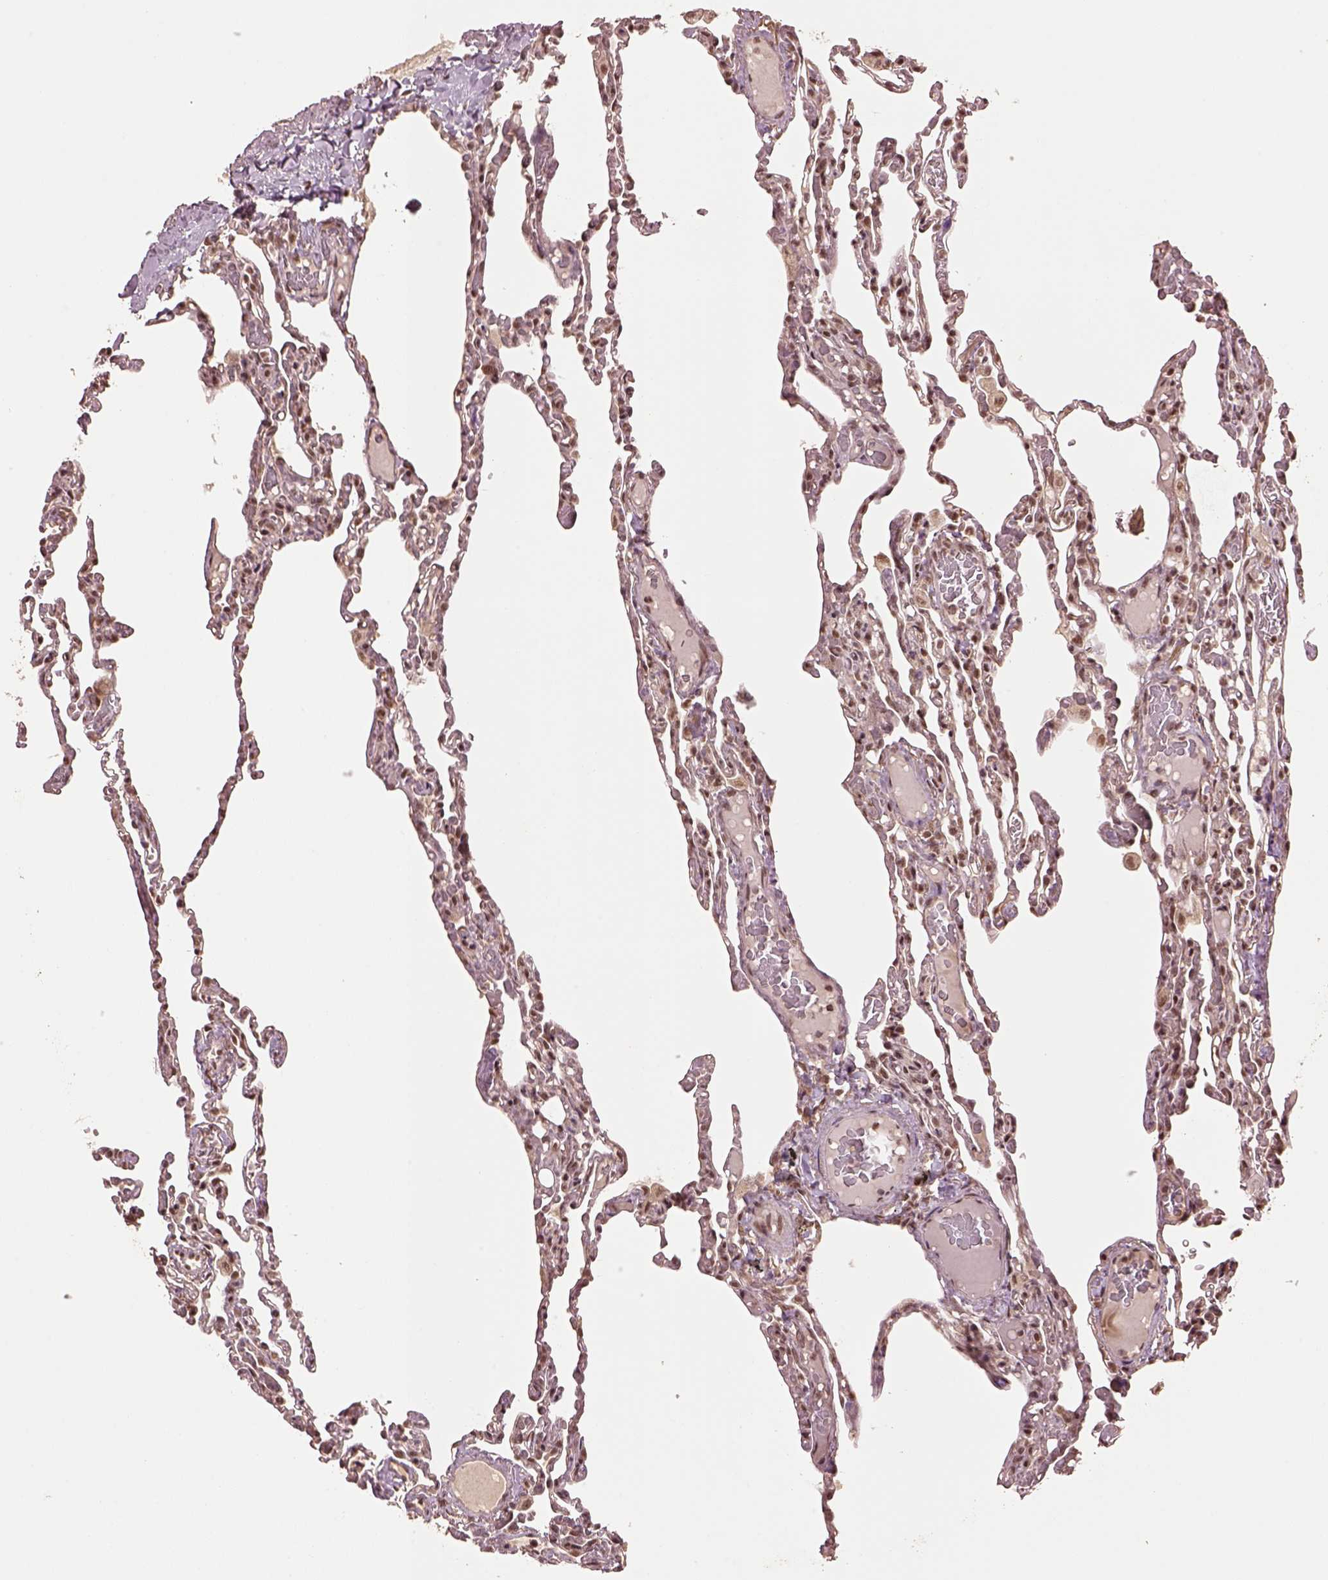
{"staining": {"intensity": "moderate", "quantity": ">75%", "location": "nuclear"}, "tissue": "lung", "cell_type": "Alveolar cells", "image_type": "normal", "snomed": [{"axis": "morphology", "description": "Normal tissue, NOS"}, {"axis": "topography", "description": "Lung"}], "caption": "About >75% of alveolar cells in normal human lung show moderate nuclear protein positivity as visualized by brown immunohistochemical staining.", "gene": "BRD9", "patient": {"sex": "female", "age": 43}}